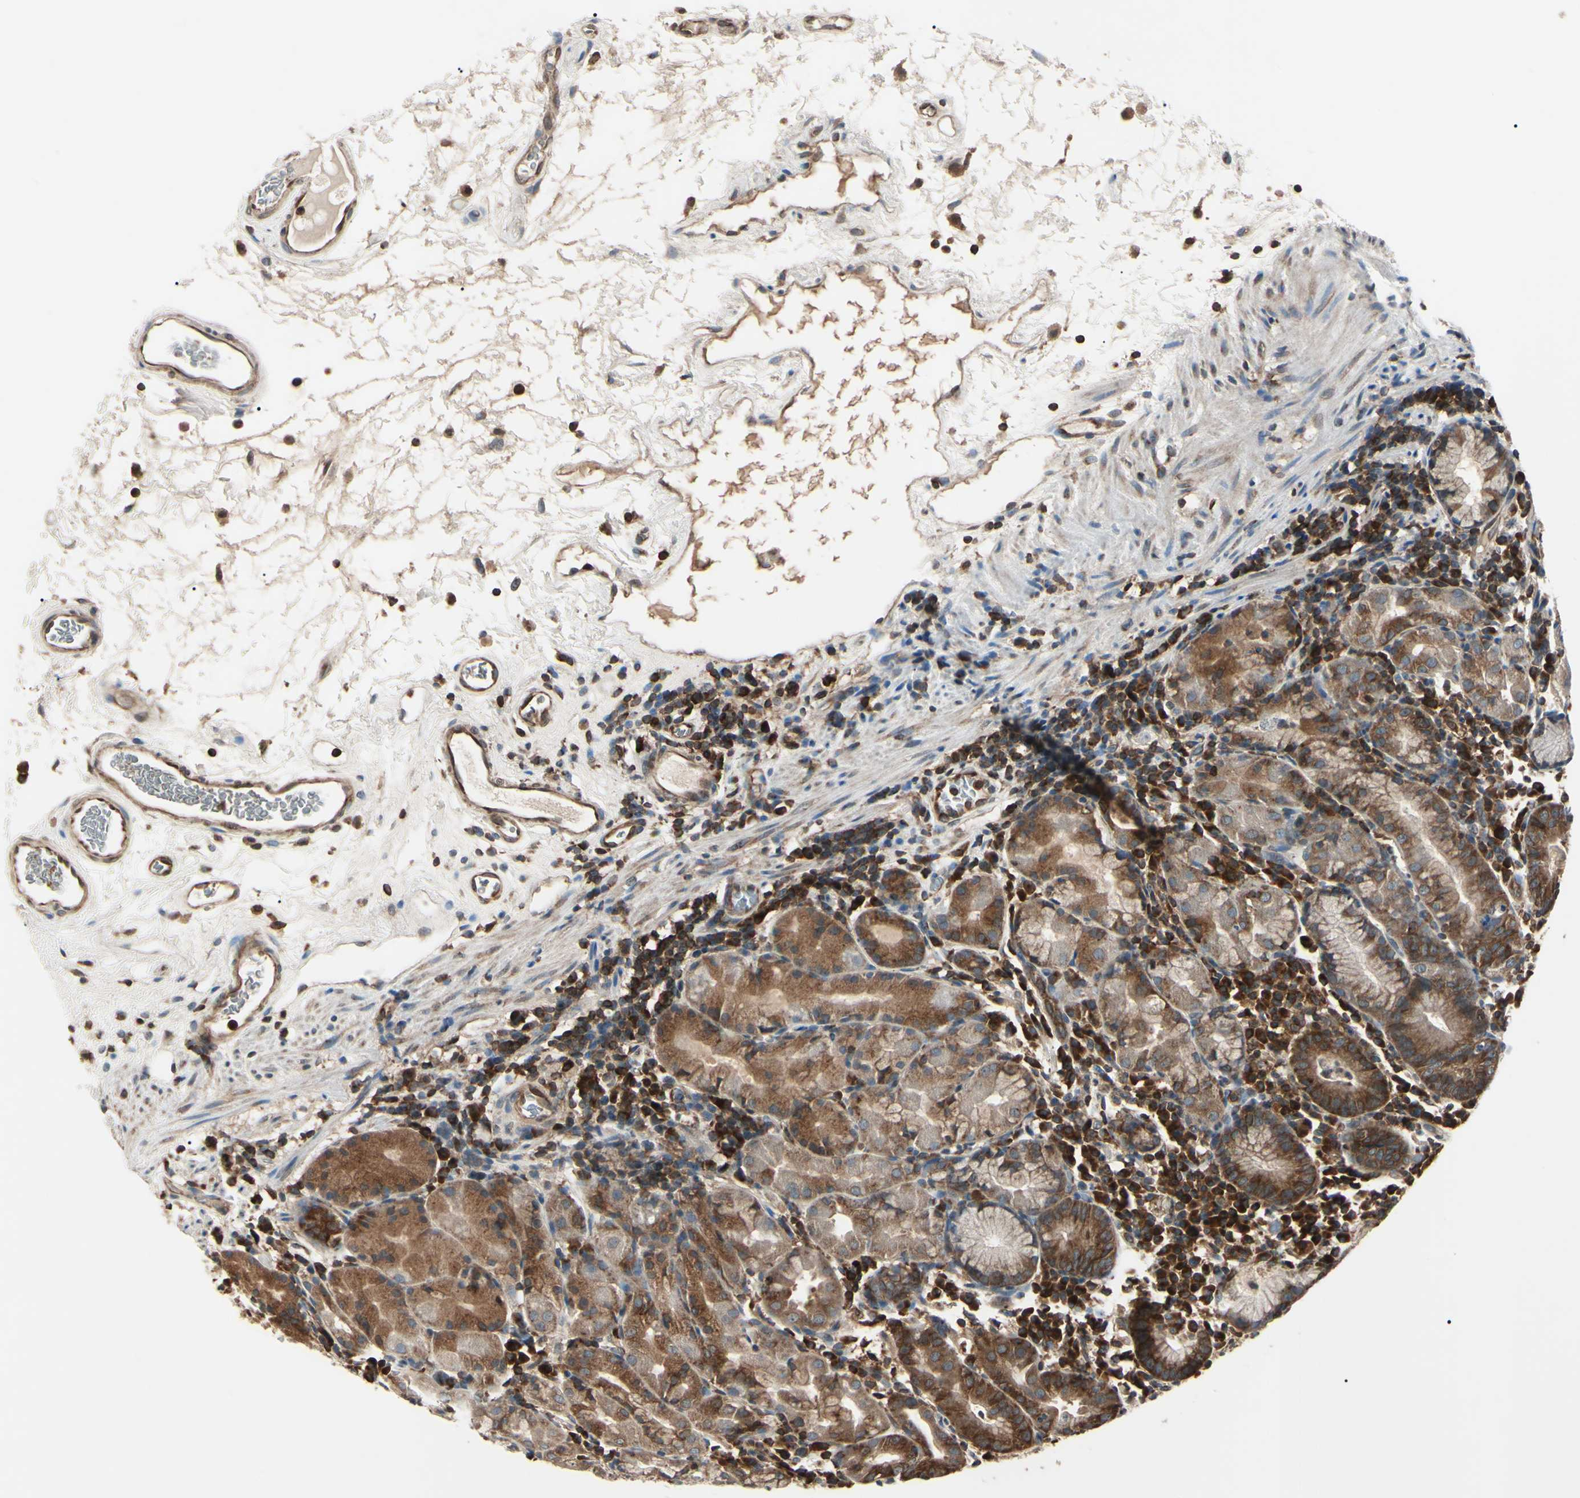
{"staining": {"intensity": "moderate", "quantity": "25%-75%", "location": "cytoplasmic/membranous"}, "tissue": "stomach", "cell_type": "Glandular cells", "image_type": "normal", "snomed": [{"axis": "morphology", "description": "Normal tissue, NOS"}, {"axis": "topography", "description": "Stomach"}, {"axis": "topography", "description": "Stomach, lower"}], "caption": "A high-resolution photomicrograph shows IHC staining of normal stomach, which displays moderate cytoplasmic/membranous positivity in approximately 25%-75% of glandular cells. (DAB = brown stain, brightfield microscopy at high magnification).", "gene": "MAPRE1", "patient": {"sex": "female", "age": 75}}